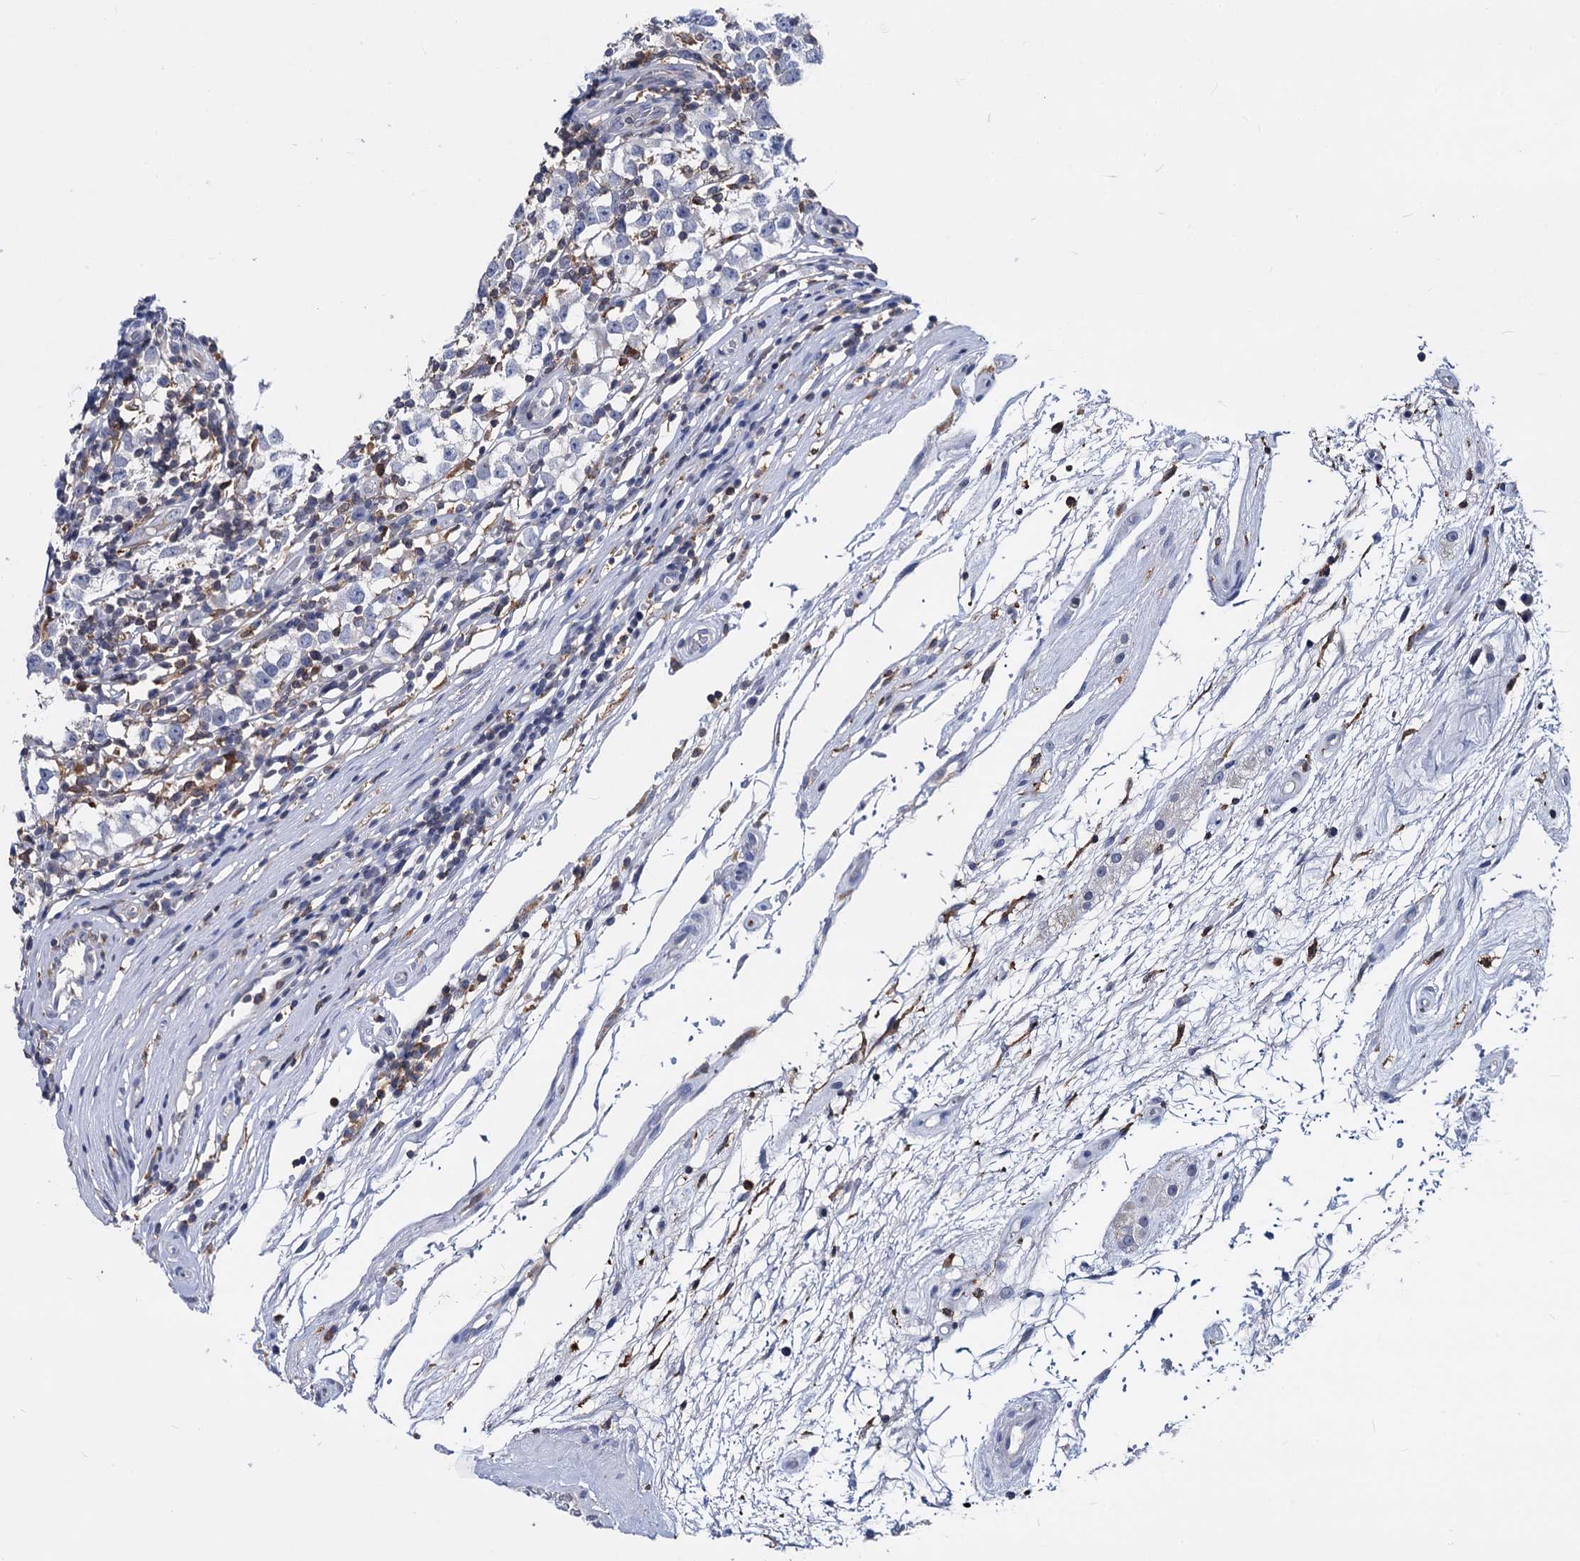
{"staining": {"intensity": "negative", "quantity": "none", "location": "none"}, "tissue": "testis cancer", "cell_type": "Tumor cells", "image_type": "cancer", "snomed": [{"axis": "morphology", "description": "Seminoma, NOS"}, {"axis": "topography", "description": "Testis"}], "caption": "Immunohistochemistry micrograph of neoplastic tissue: seminoma (testis) stained with DAB (3,3'-diaminobenzidine) exhibits no significant protein staining in tumor cells. (Stains: DAB IHC with hematoxylin counter stain, Microscopy: brightfield microscopy at high magnification).", "gene": "RHOG", "patient": {"sex": "male", "age": 65}}